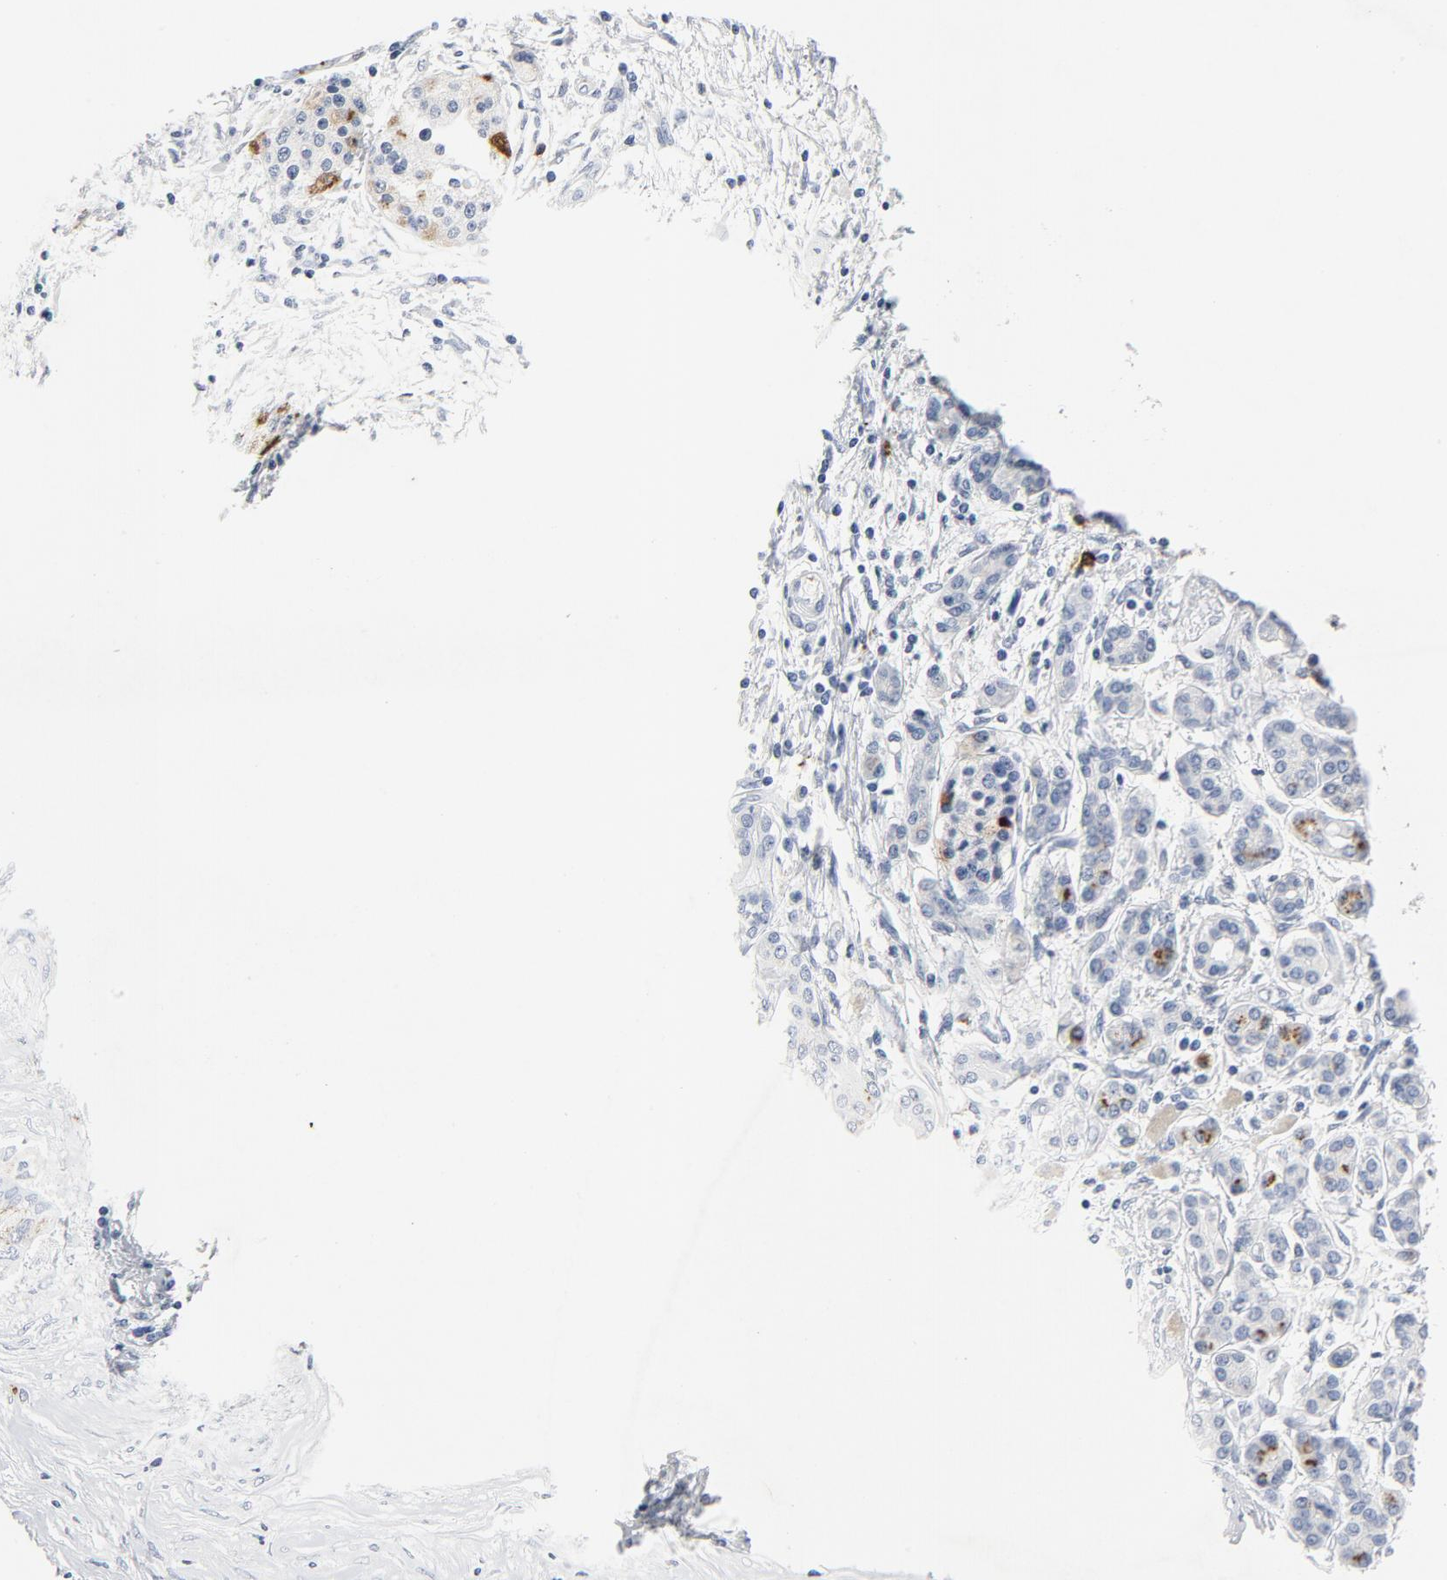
{"staining": {"intensity": "moderate", "quantity": "<25%", "location": "cytoplasmic/membranous"}, "tissue": "pancreatic cancer", "cell_type": "Tumor cells", "image_type": "cancer", "snomed": [{"axis": "morphology", "description": "Adenocarcinoma, NOS"}, {"axis": "topography", "description": "Pancreas"}], "caption": "IHC micrograph of neoplastic tissue: adenocarcinoma (pancreatic) stained using immunohistochemistry (IHC) exhibits low levels of moderate protein expression localized specifically in the cytoplasmic/membranous of tumor cells, appearing as a cytoplasmic/membranous brown color.", "gene": "PTPRB", "patient": {"sex": "female", "age": 59}}